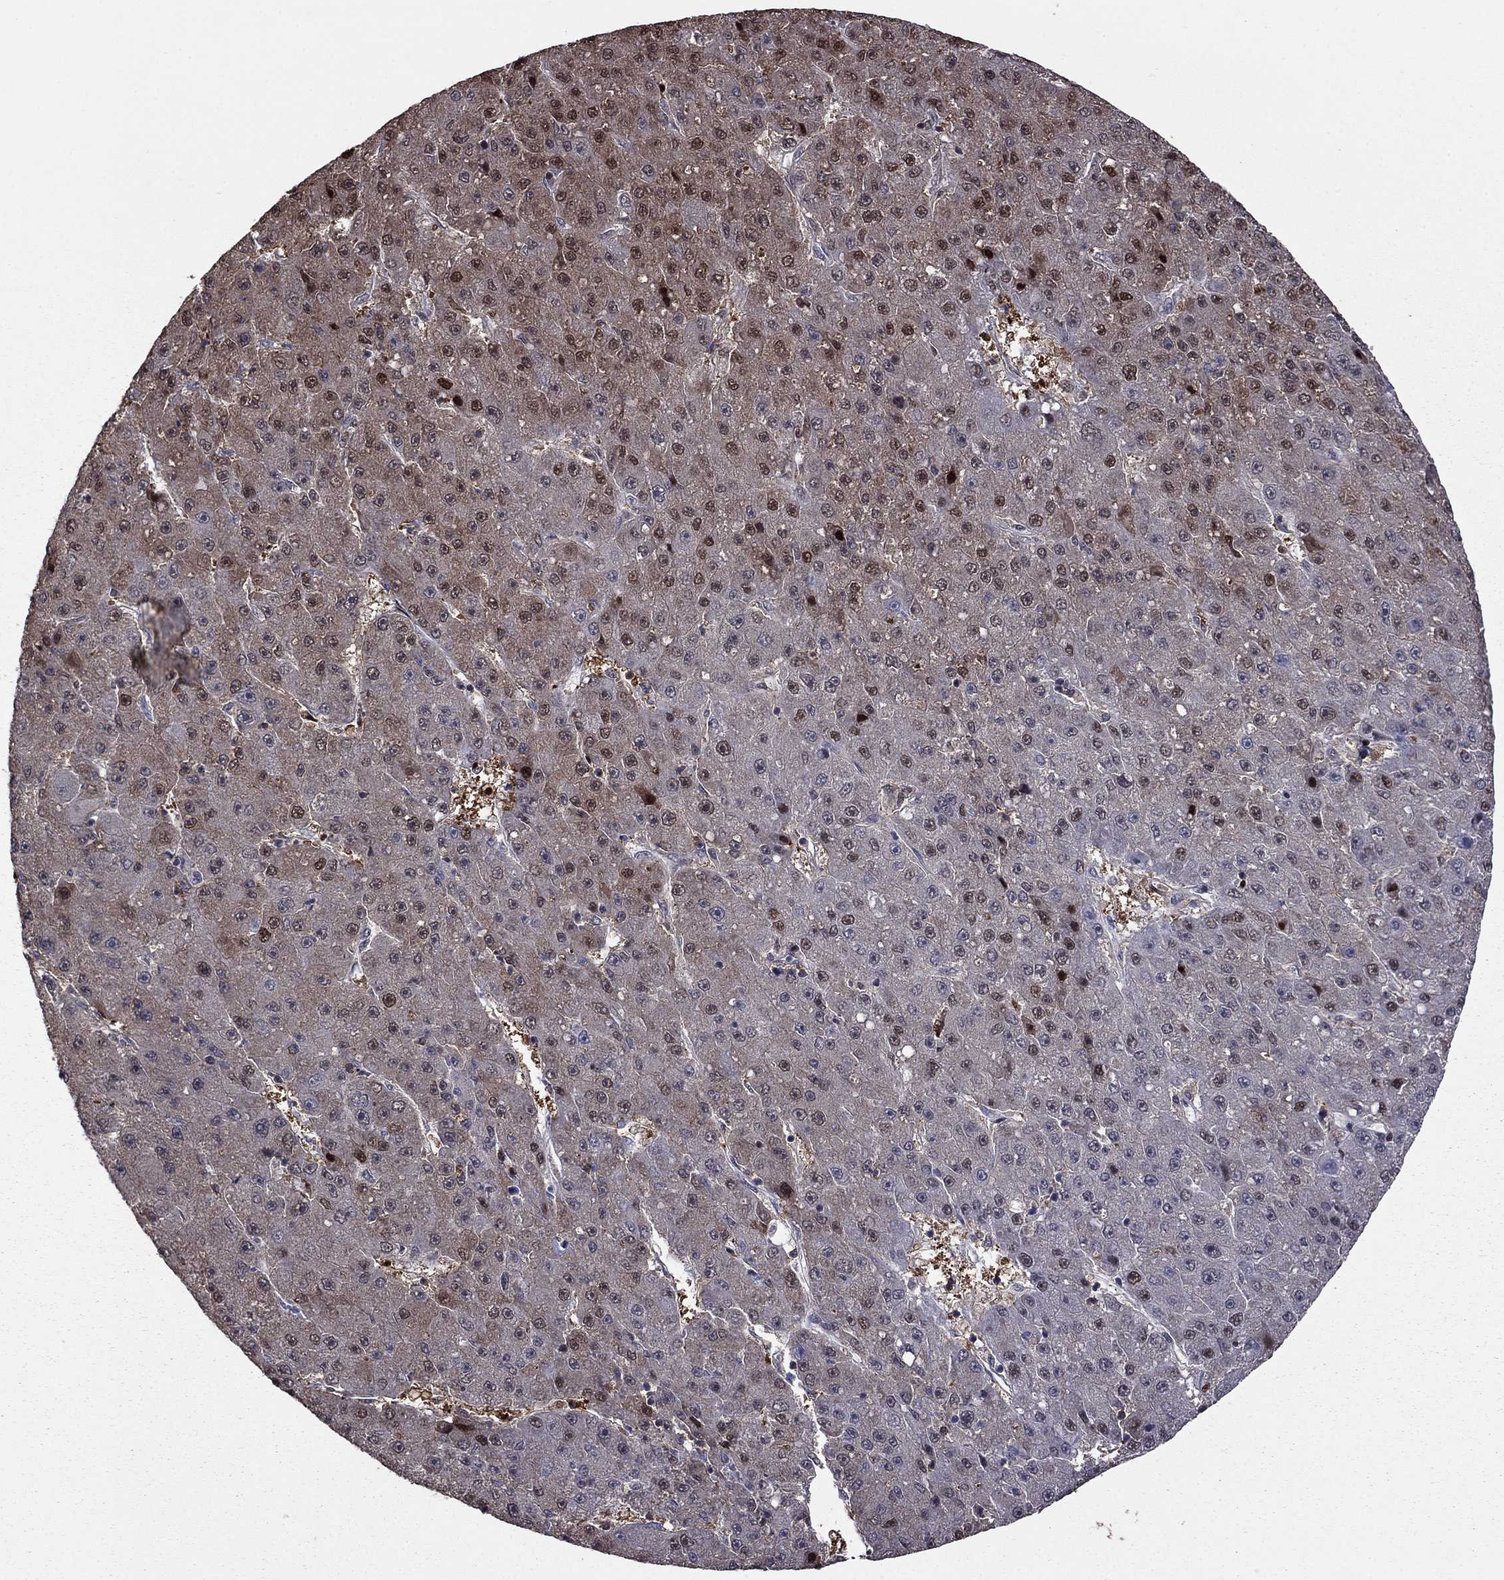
{"staining": {"intensity": "strong", "quantity": "<25%", "location": "nuclear"}, "tissue": "liver cancer", "cell_type": "Tumor cells", "image_type": "cancer", "snomed": [{"axis": "morphology", "description": "Carcinoma, Hepatocellular, NOS"}, {"axis": "topography", "description": "Liver"}], "caption": "Immunohistochemistry (IHC) photomicrograph of hepatocellular carcinoma (liver) stained for a protein (brown), which reveals medium levels of strong nuclear staining in approximately <25% of tumor cells.", "gene": "APPBP2", "patient": {"sex": "male", "age": 67}}